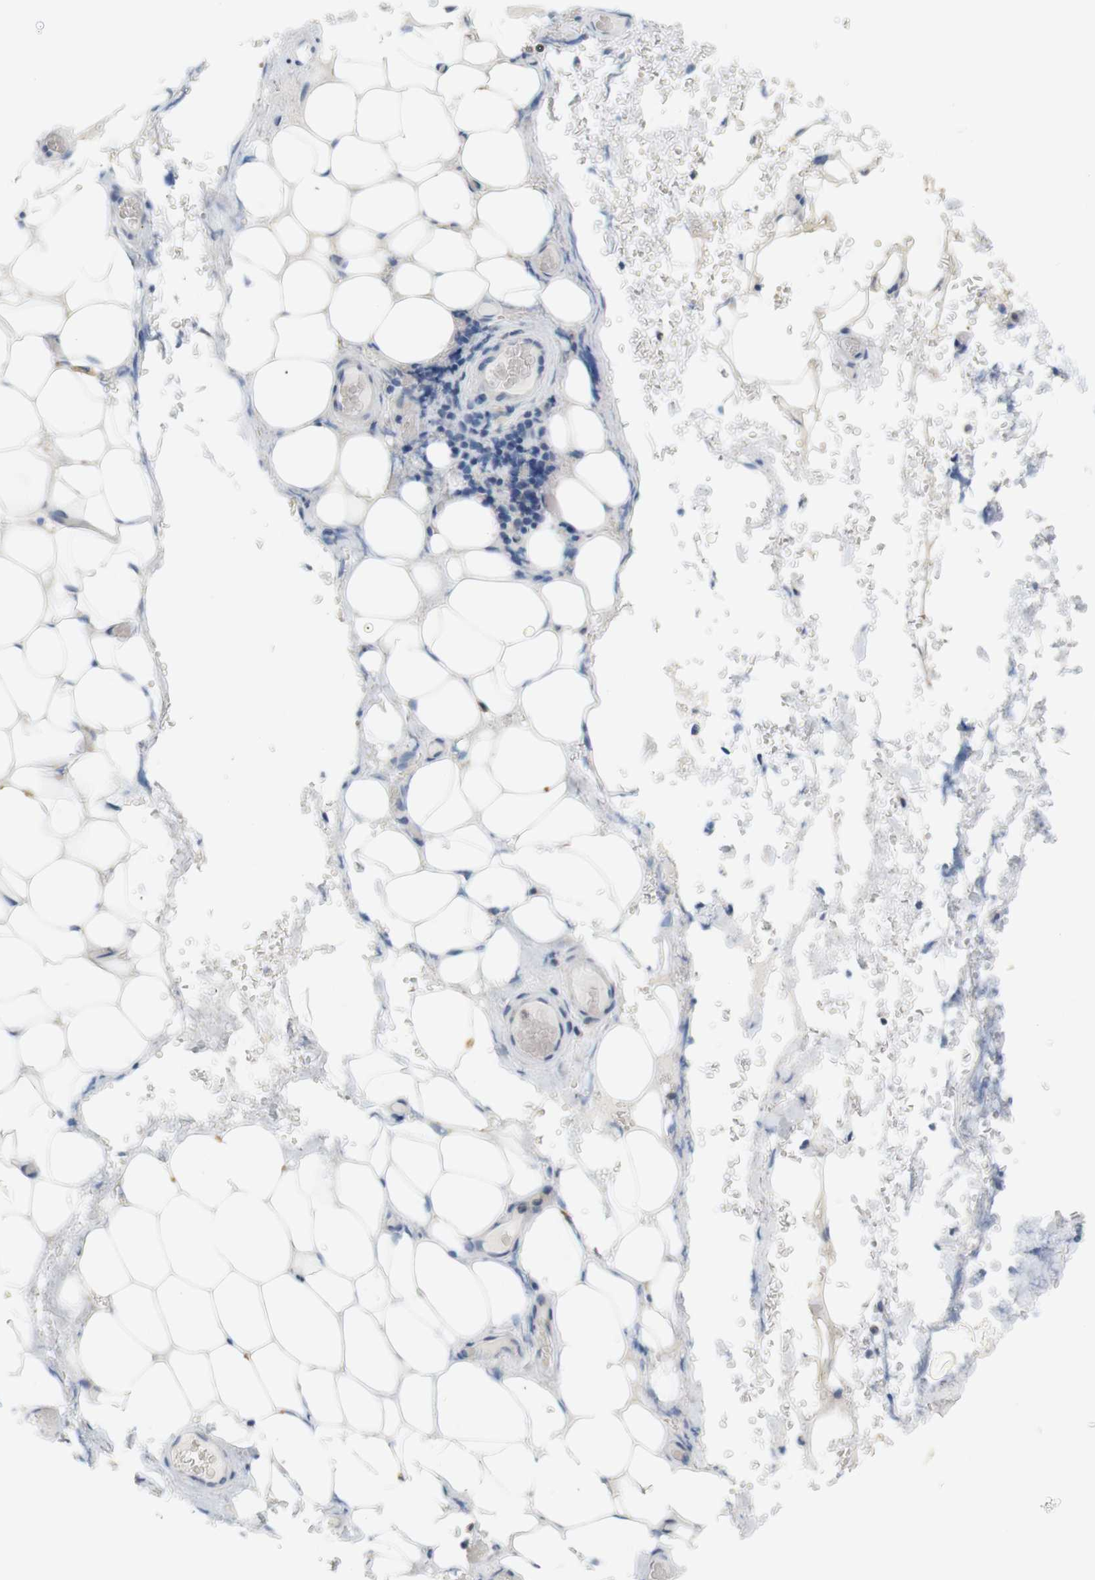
{"staining": {"intensity": "negative", "quantity": "none", "location": "none"}, "tissue": "adipose tissue", "cell_type": "Adipocytes", "image_type": "normal", "snomed": [{"axis": "morphology", "description": "Normal tissue, NOS"}, {"axis": "morphology", "description": "Adenocarcinoma, NOS"}, {"axis": "topography", "description": "Esophagus"}], "caption": "Adipose tissue stained for a protein using immunohistochemistry displays no positivity adipocytes.", "gene": "LRRK2", "patient": {"sex": "male", "age": 62}}